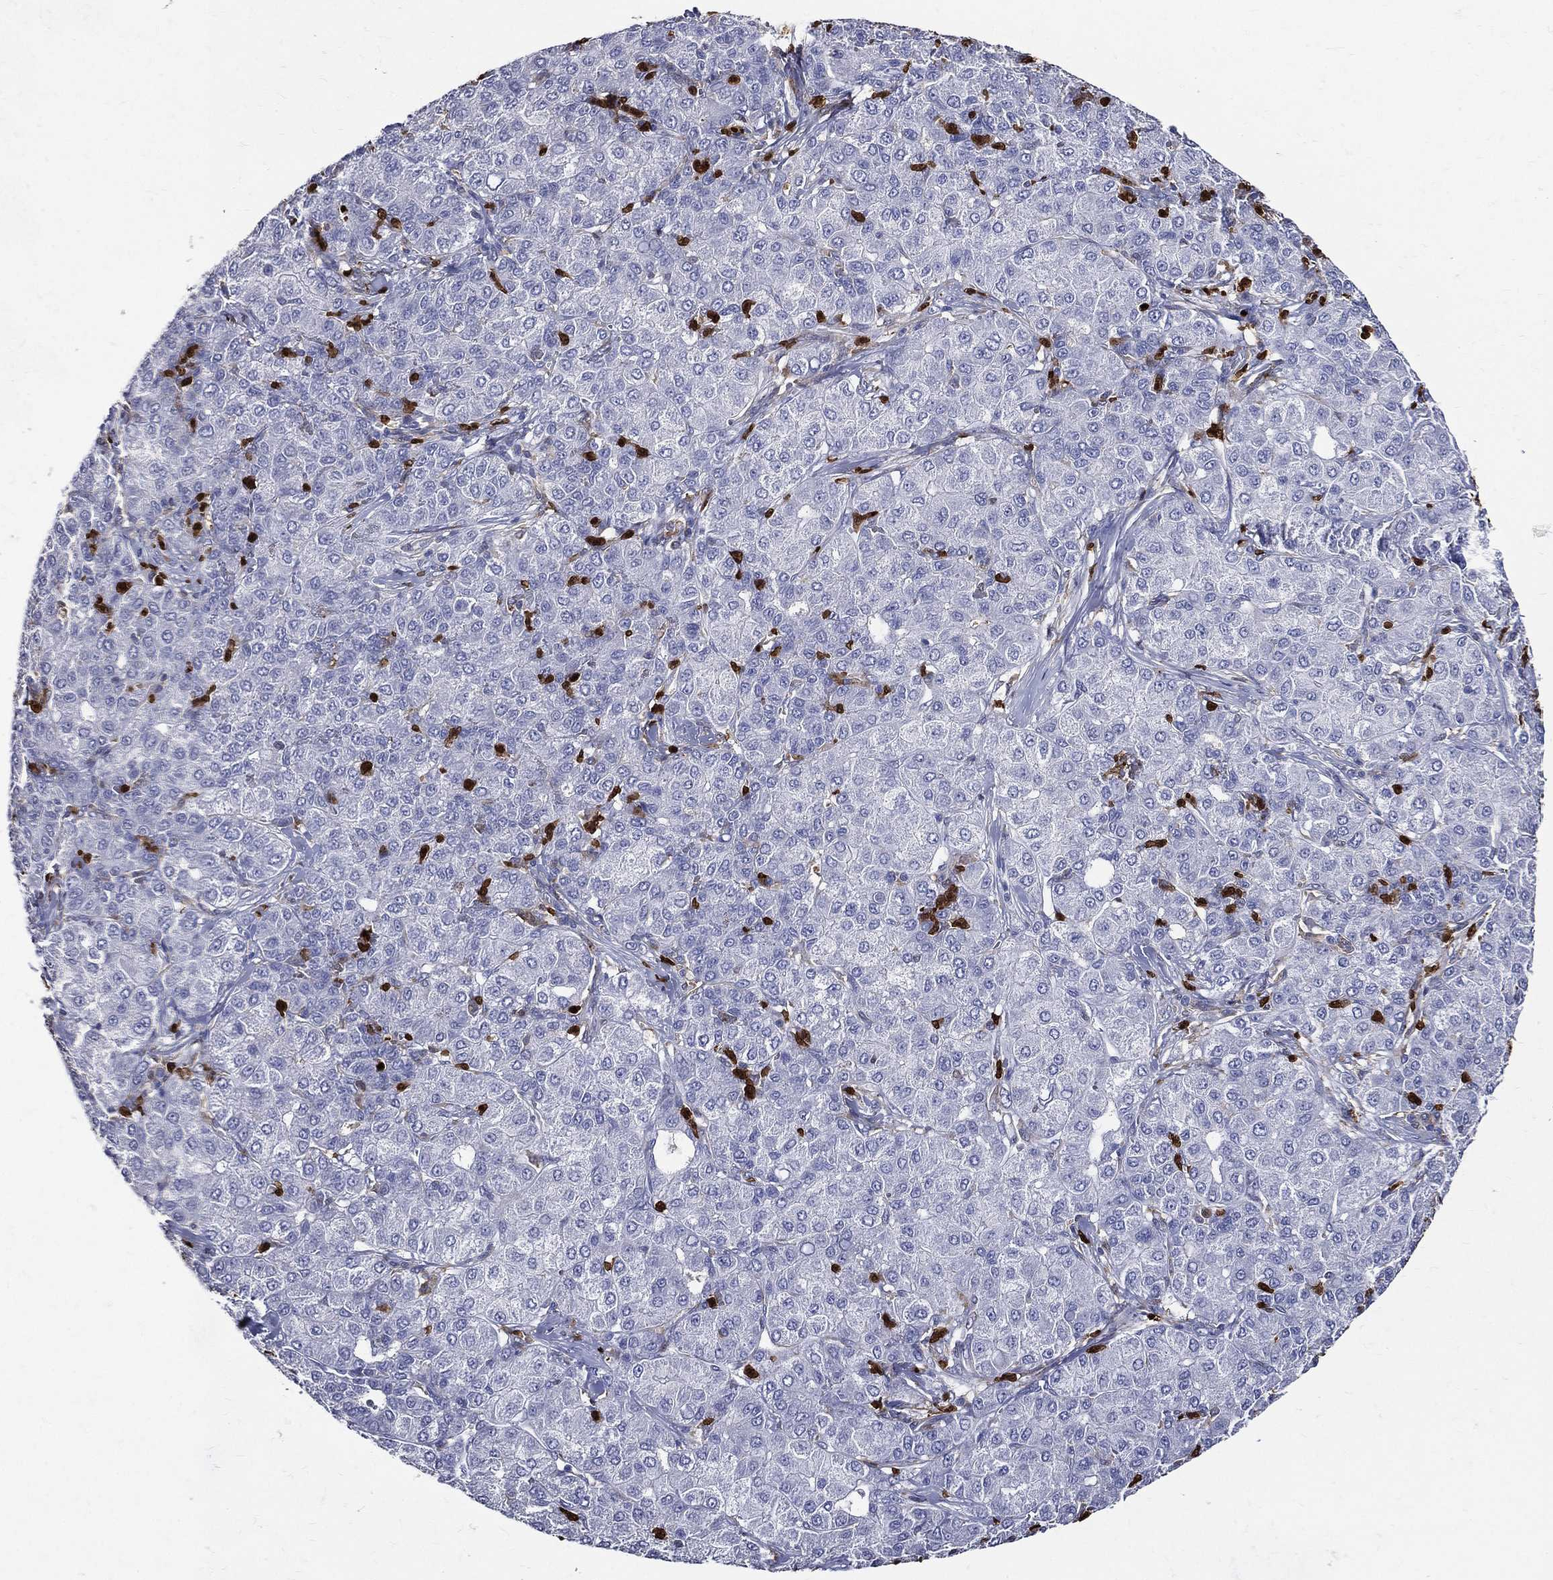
{"staining": {"intensity": "negative", "quantity": "none", "location": "none"}, "tissue": "liver cancer", "cell_type": "Tumor cells", "image_type": "cancer", "snomed": [{"axis": "morphology", "description": "Carcinoma, Hepatocellular, NOS"}, {"axis": "topography", "description": "Liver"}], "caption": "The micrograph exhibits no significant expression in tumor cells of liver cancer.", "gene": "GPR171", "patient": {"sex": "male", "age": 65}}